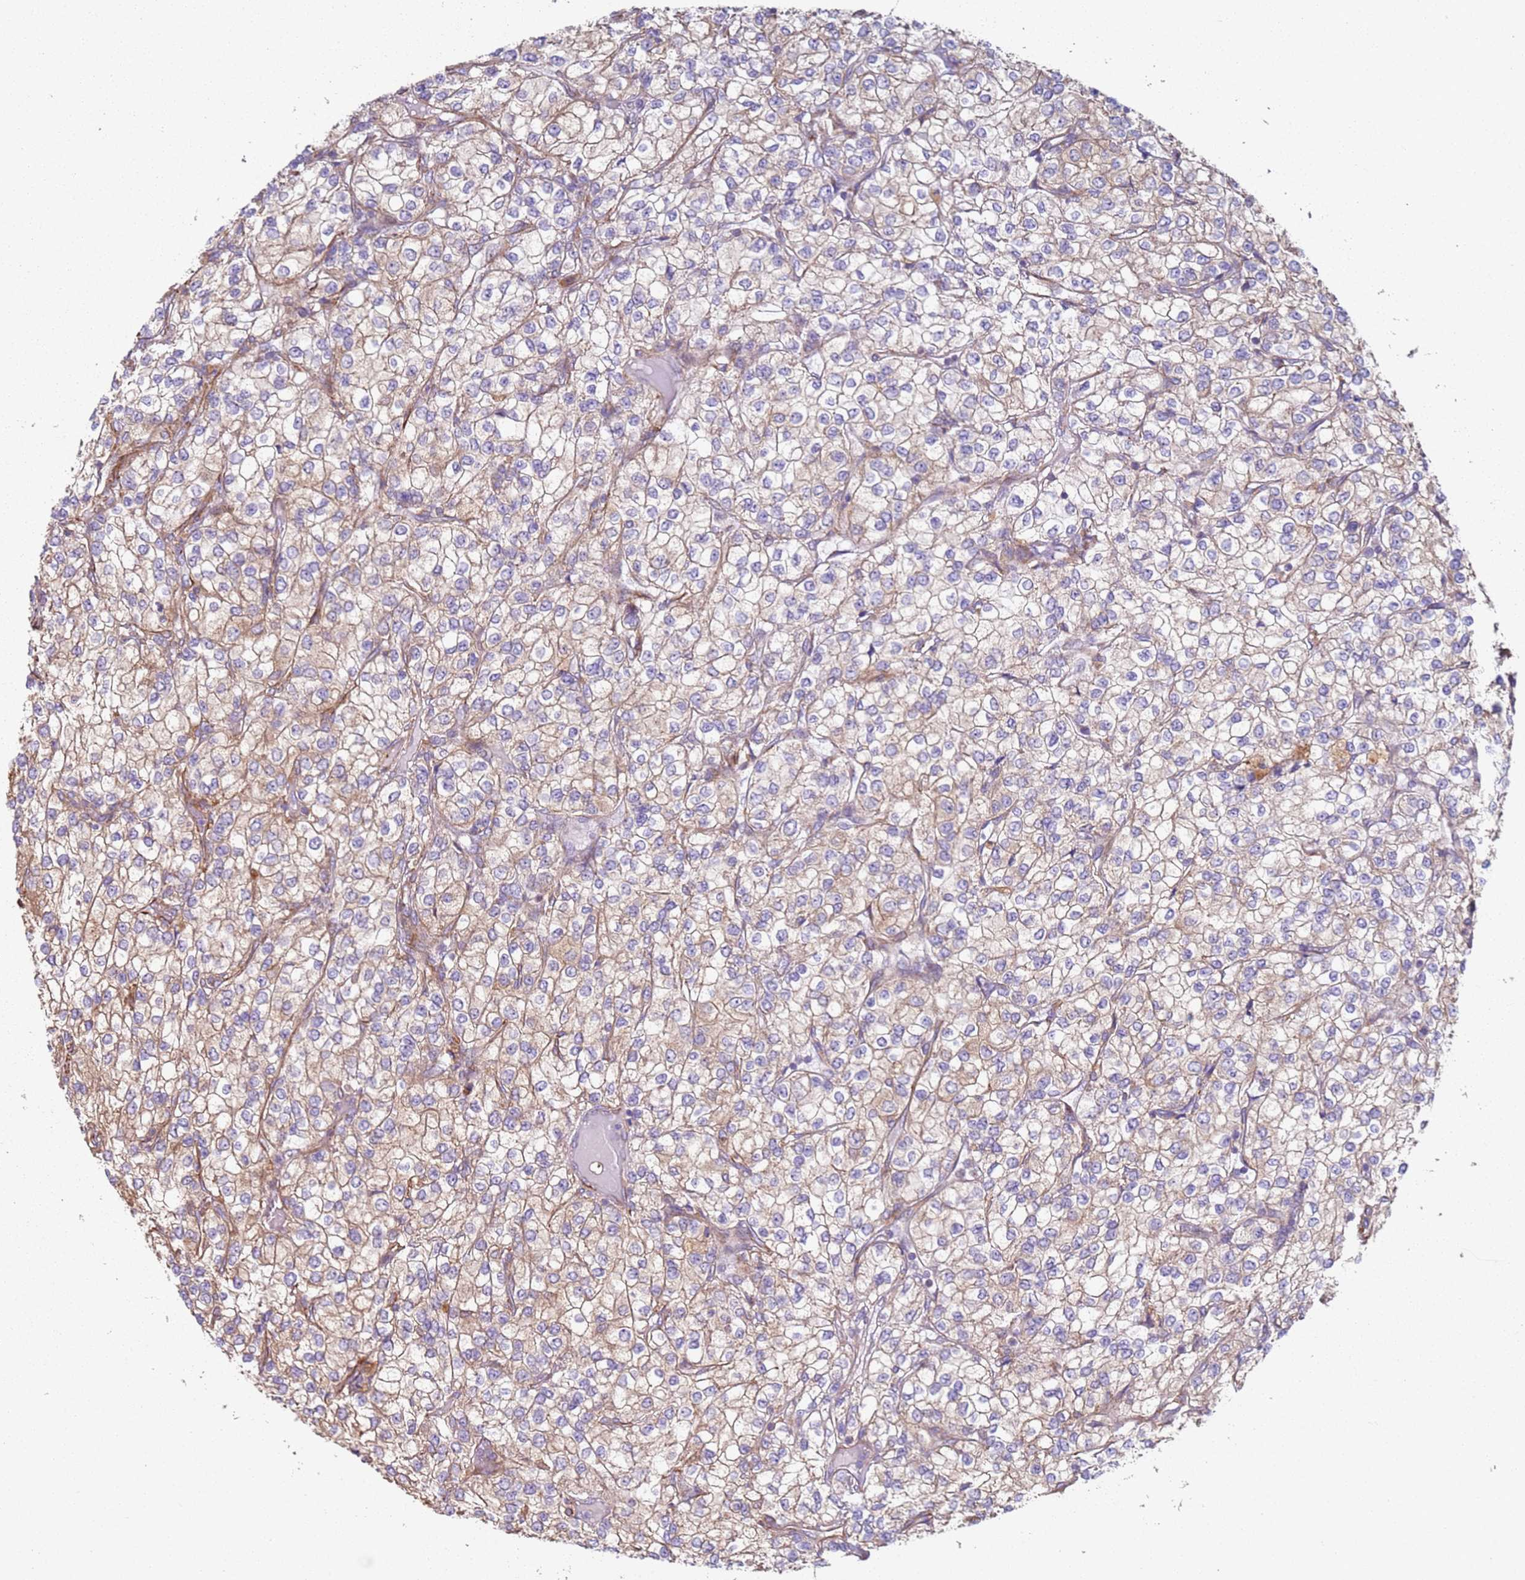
{"staining": {"intensity": "weak", "quantity": "25%-75%", "location": "cytoplasmic/membranous"}, "tissue": "renal cancer", "cell_type": "Tumor cells", "image_type": "cancer", "snomed": [{"axis": "morphology", "description": "Adenocarcinoma, NOS"}, {"axis": "topography", "description": "Kidney"}], "caption": "The immunohistochemical stain highlights weak cytoplasmic/membranous expression in tumor cells of renal adenocarcinoma tissue.", "gene": "SNAPIN", "patient": {"sex": "male", "age": 80}}